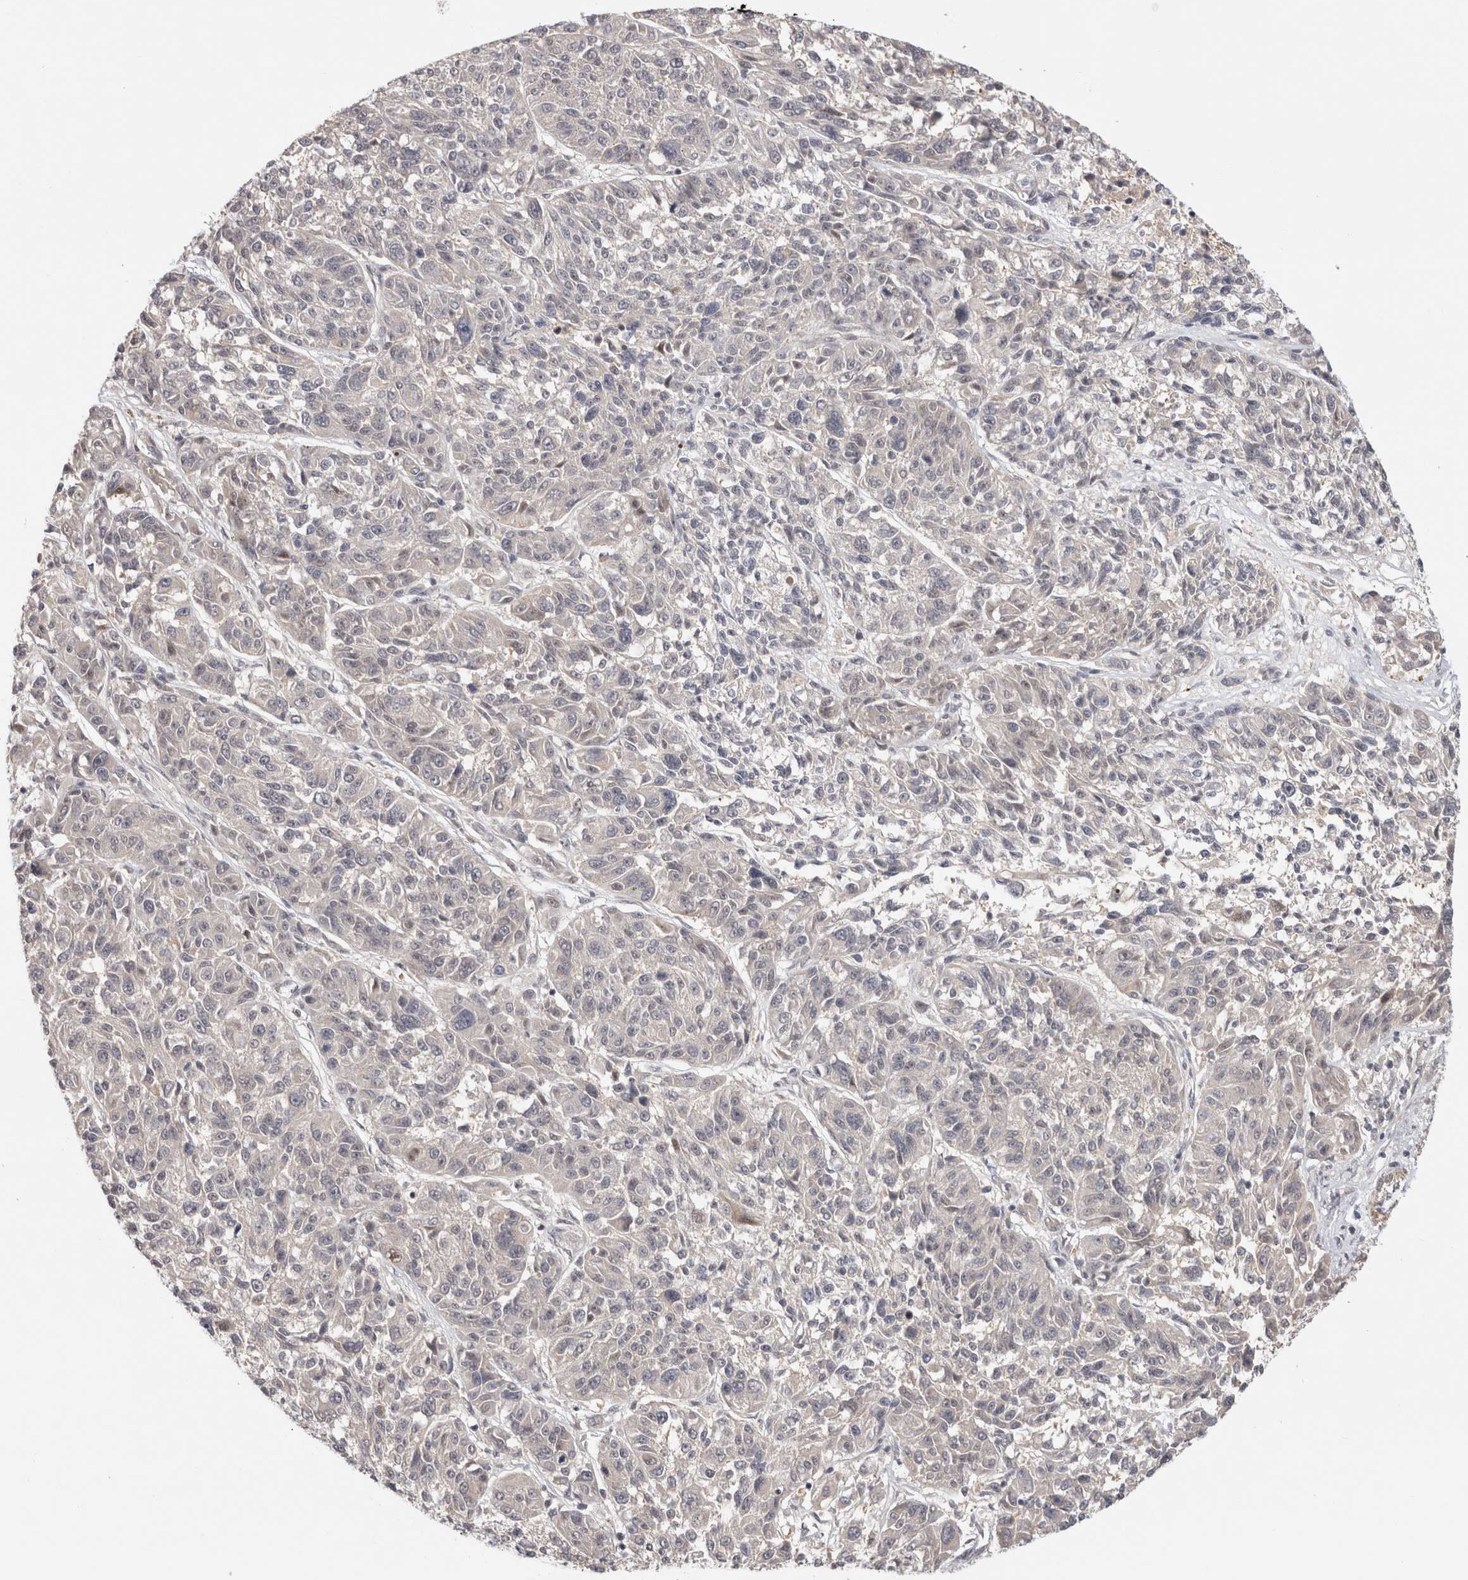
{"staining": {"intensity": "weak", "quantity": "<25%", "location": "cytoplasmic/membranous"}, "tissue": "melanoma", "cell_type": "Tumor cells", "image_type": "cancer", "snomed": [{"axis": "morphology", "description": "Malignant melanoma, NOS"}, {"axis": "topography", "description": "Skin"}], "caption": "Photomicrograph shows no protein positivity in tumor cells of melanoma tissue.", "gene": "ZNF318", "patient": {"sex": "male", "age": 53}}